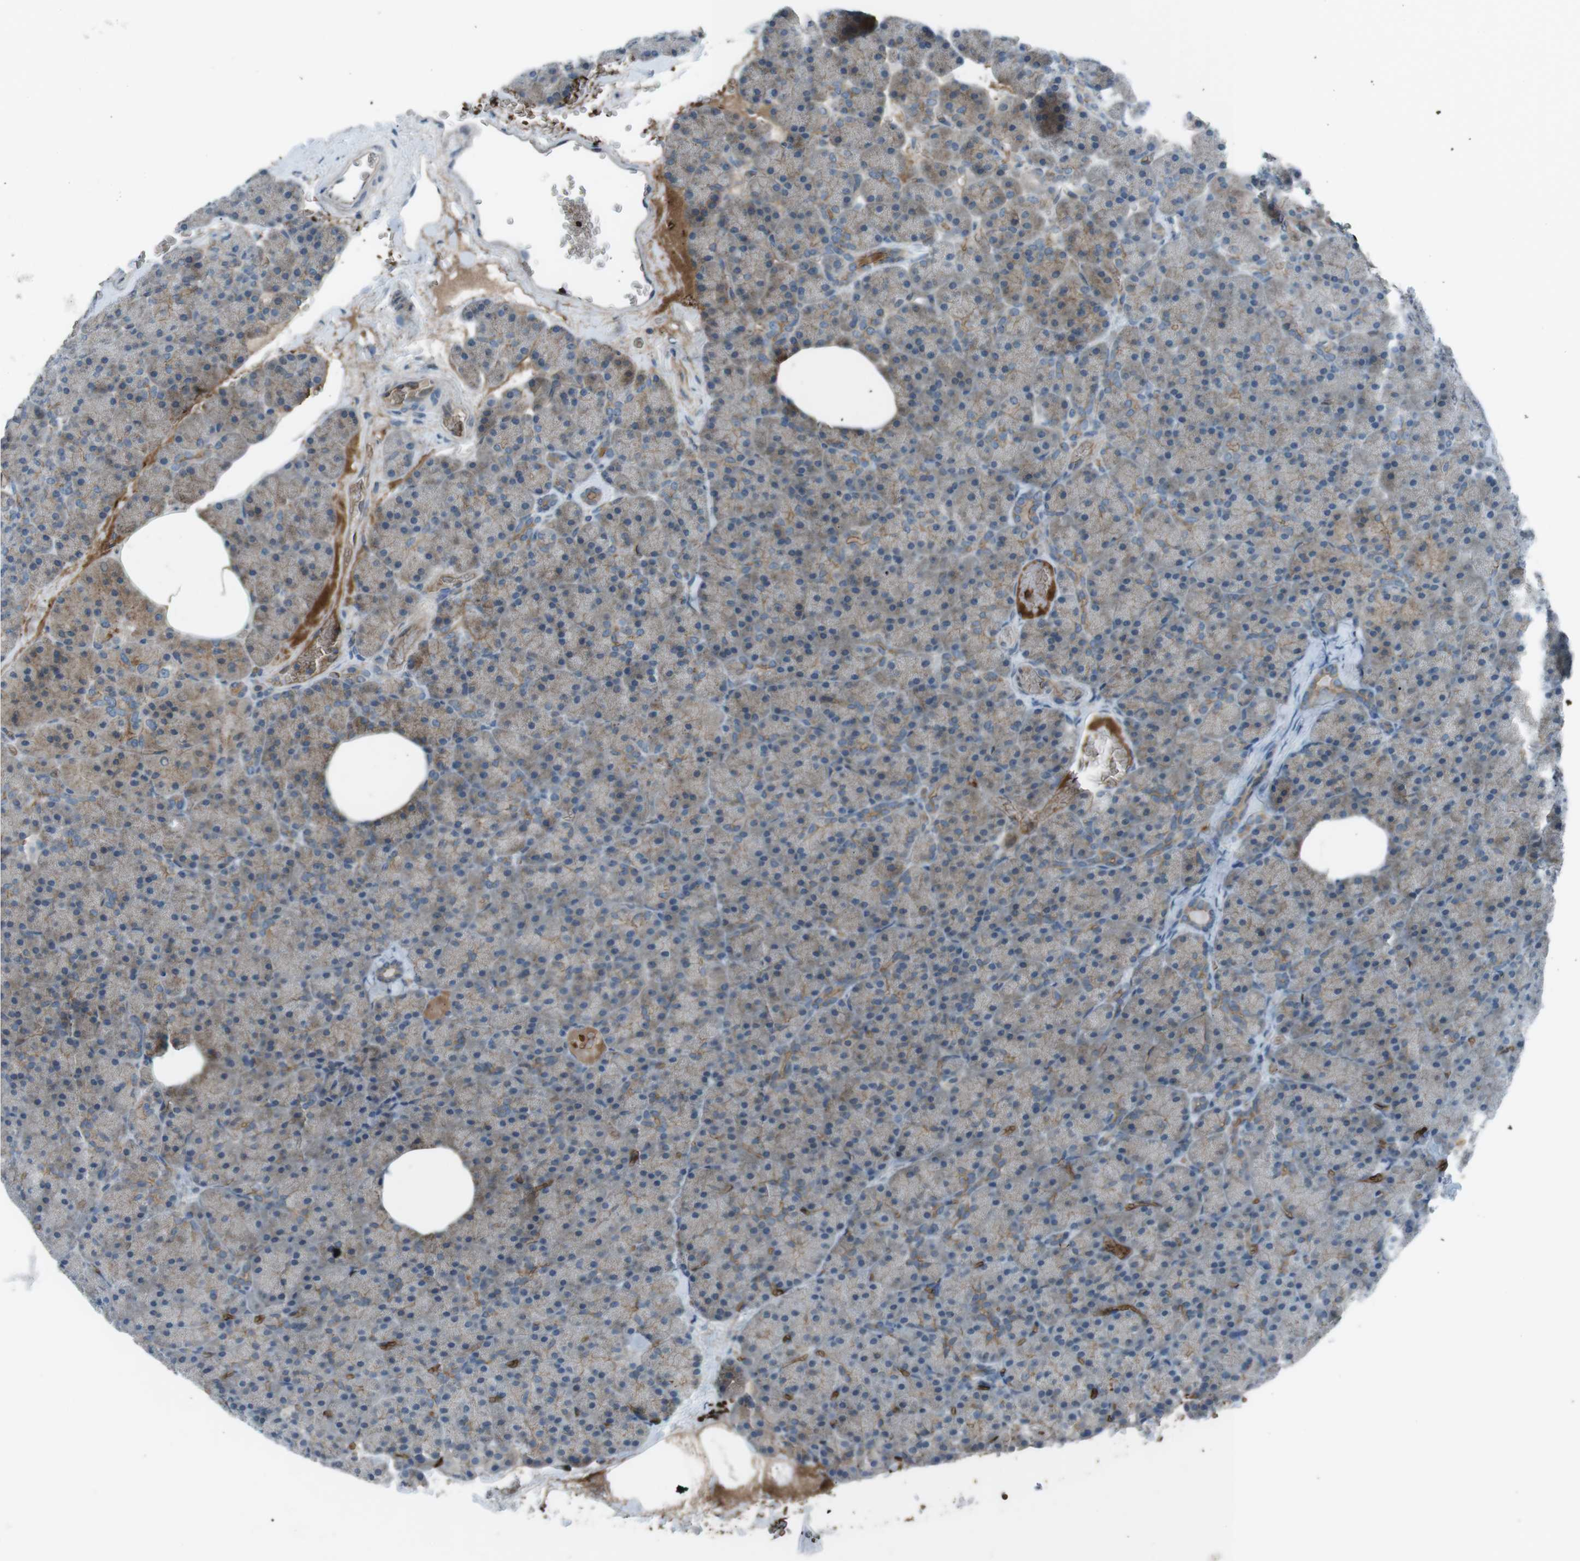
{"staining": {"intensity": "moderate", "quantity": "<25%", "location": "cytoplasmic/membranous"}, "tissue": "pancreas", "cell_type": "Exocrine glandular cells", "image_type": "normal", "snomed": [{"axis": "morphology", "description": "Normal tissue, NOS"}, {"axis": "topography", "description": "Pancreas"}], "caption": "Pancreas stained with IHC shows moderate cytoplasmic/membranous positivity in about <25% of exocrine glandular cells.", "gene": "SPTA1", "patient": {"sex": "female", "age": 35}}